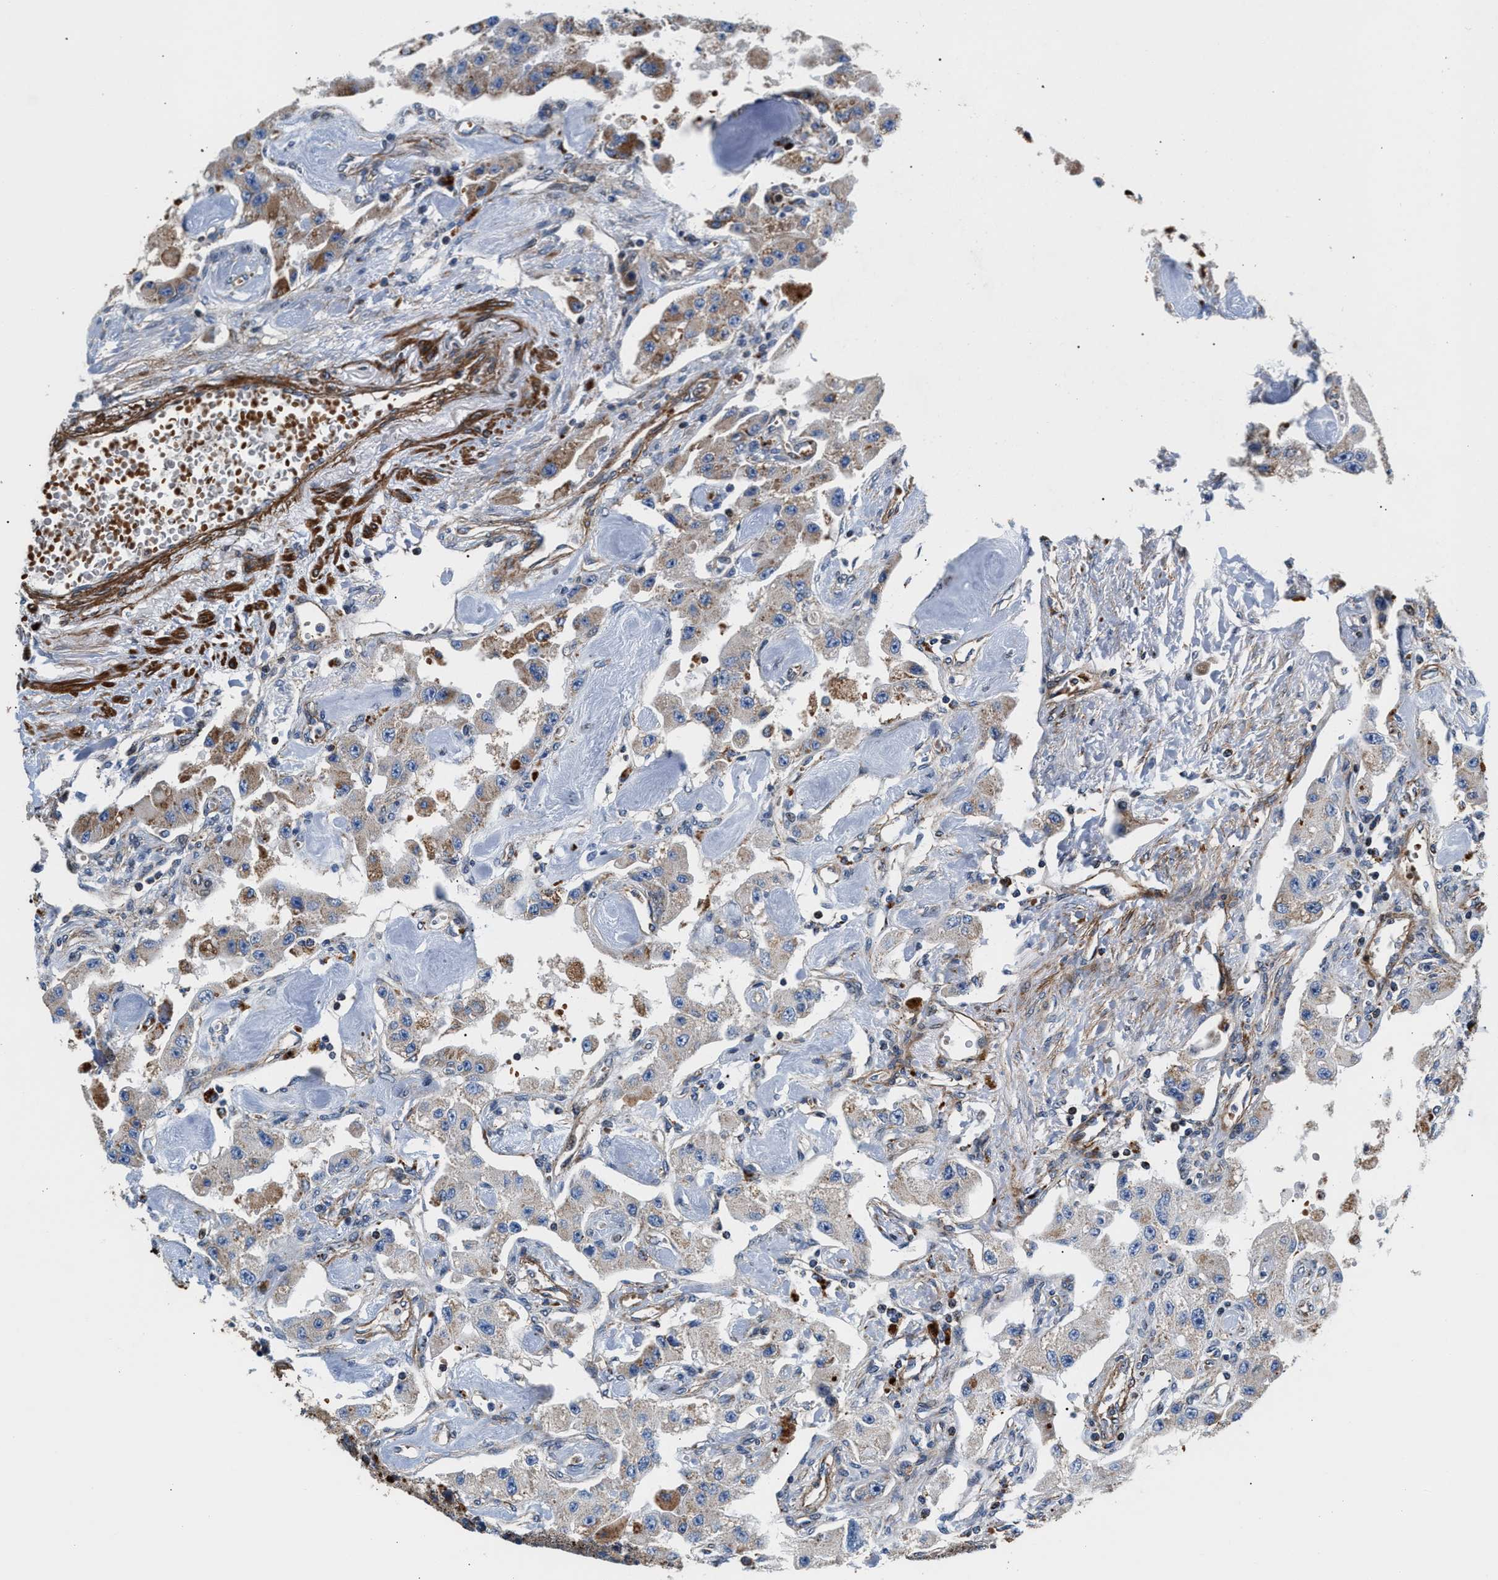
{"staining": {"intensity": "weak", "quantity": "<25%", "location": "cytoplasmic/membranous"}, "tissue": "carcinoid", "cell_type": "Tumor cells", "image_type": "cancer", "snomed": [{"axis": "morphology", "description": "Carcinoid, malignant, NOS"}, {"axis": "topography", "description": "Pancreas"}], "caption": "An IHC micrograph of carcinoid is shown. There is no staining in tumor cells of carcinoid.", "gene": "SGK1", "patient": {"sex": "male", "age": 41}}